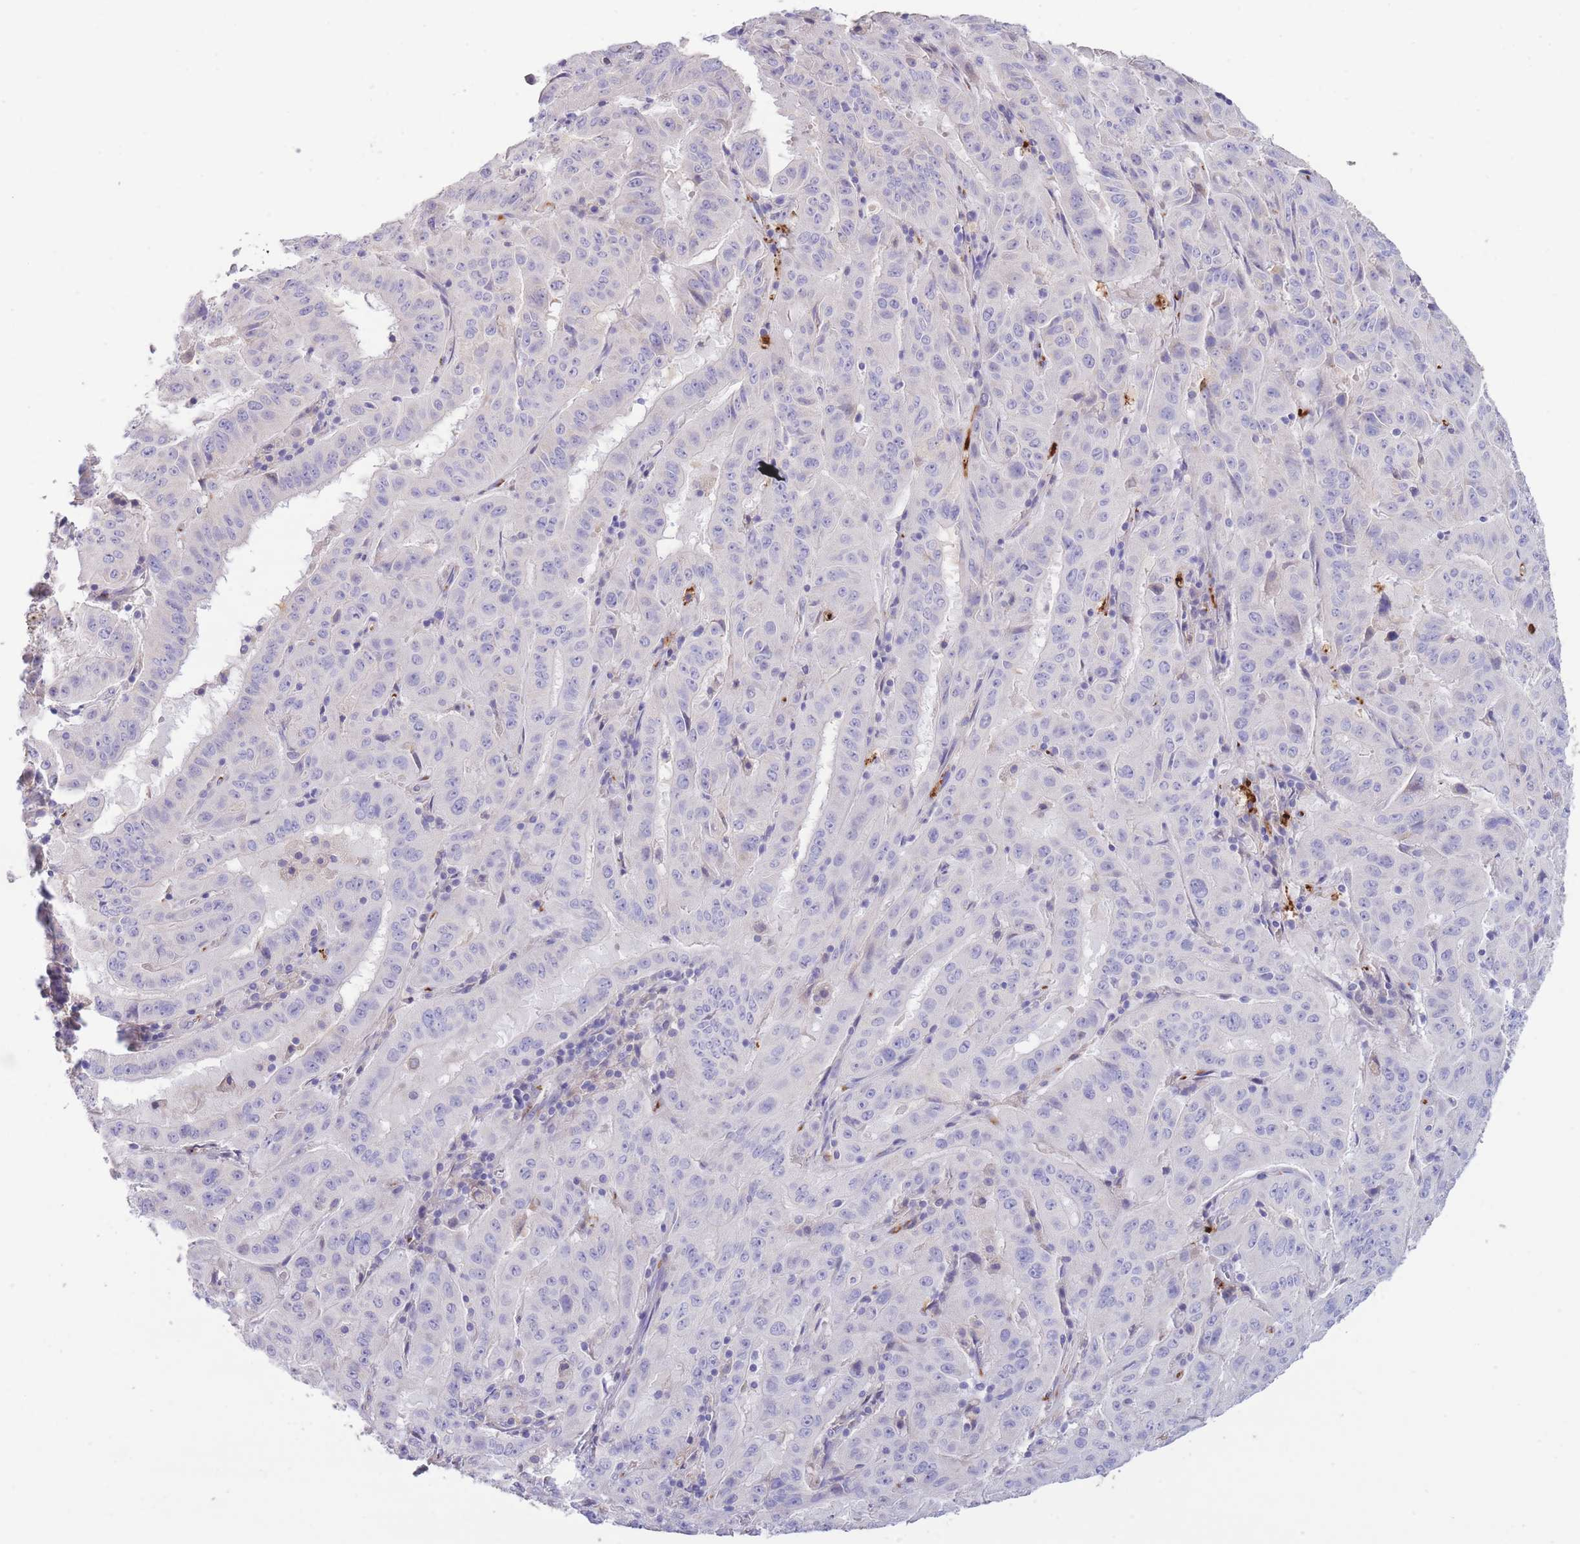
{"staining": {"intensity": "negative", "quantity": "none", "location": "none"}, "tissue": "pancreatic cancer", "cell_type": "Tumor cells", "image_type": "cancer", "snomed": [{"axis": "morphology", "description": "Adenocarcinoma, NOS"}, {"axis": "topography", "description": "Pancreas"}], "caption": "There is no significant staining in tumor cells of pancreatic cancer (adenocarcinoma).", "gene": "CENPM", "patient": {"sex": "male", "age": 63}}